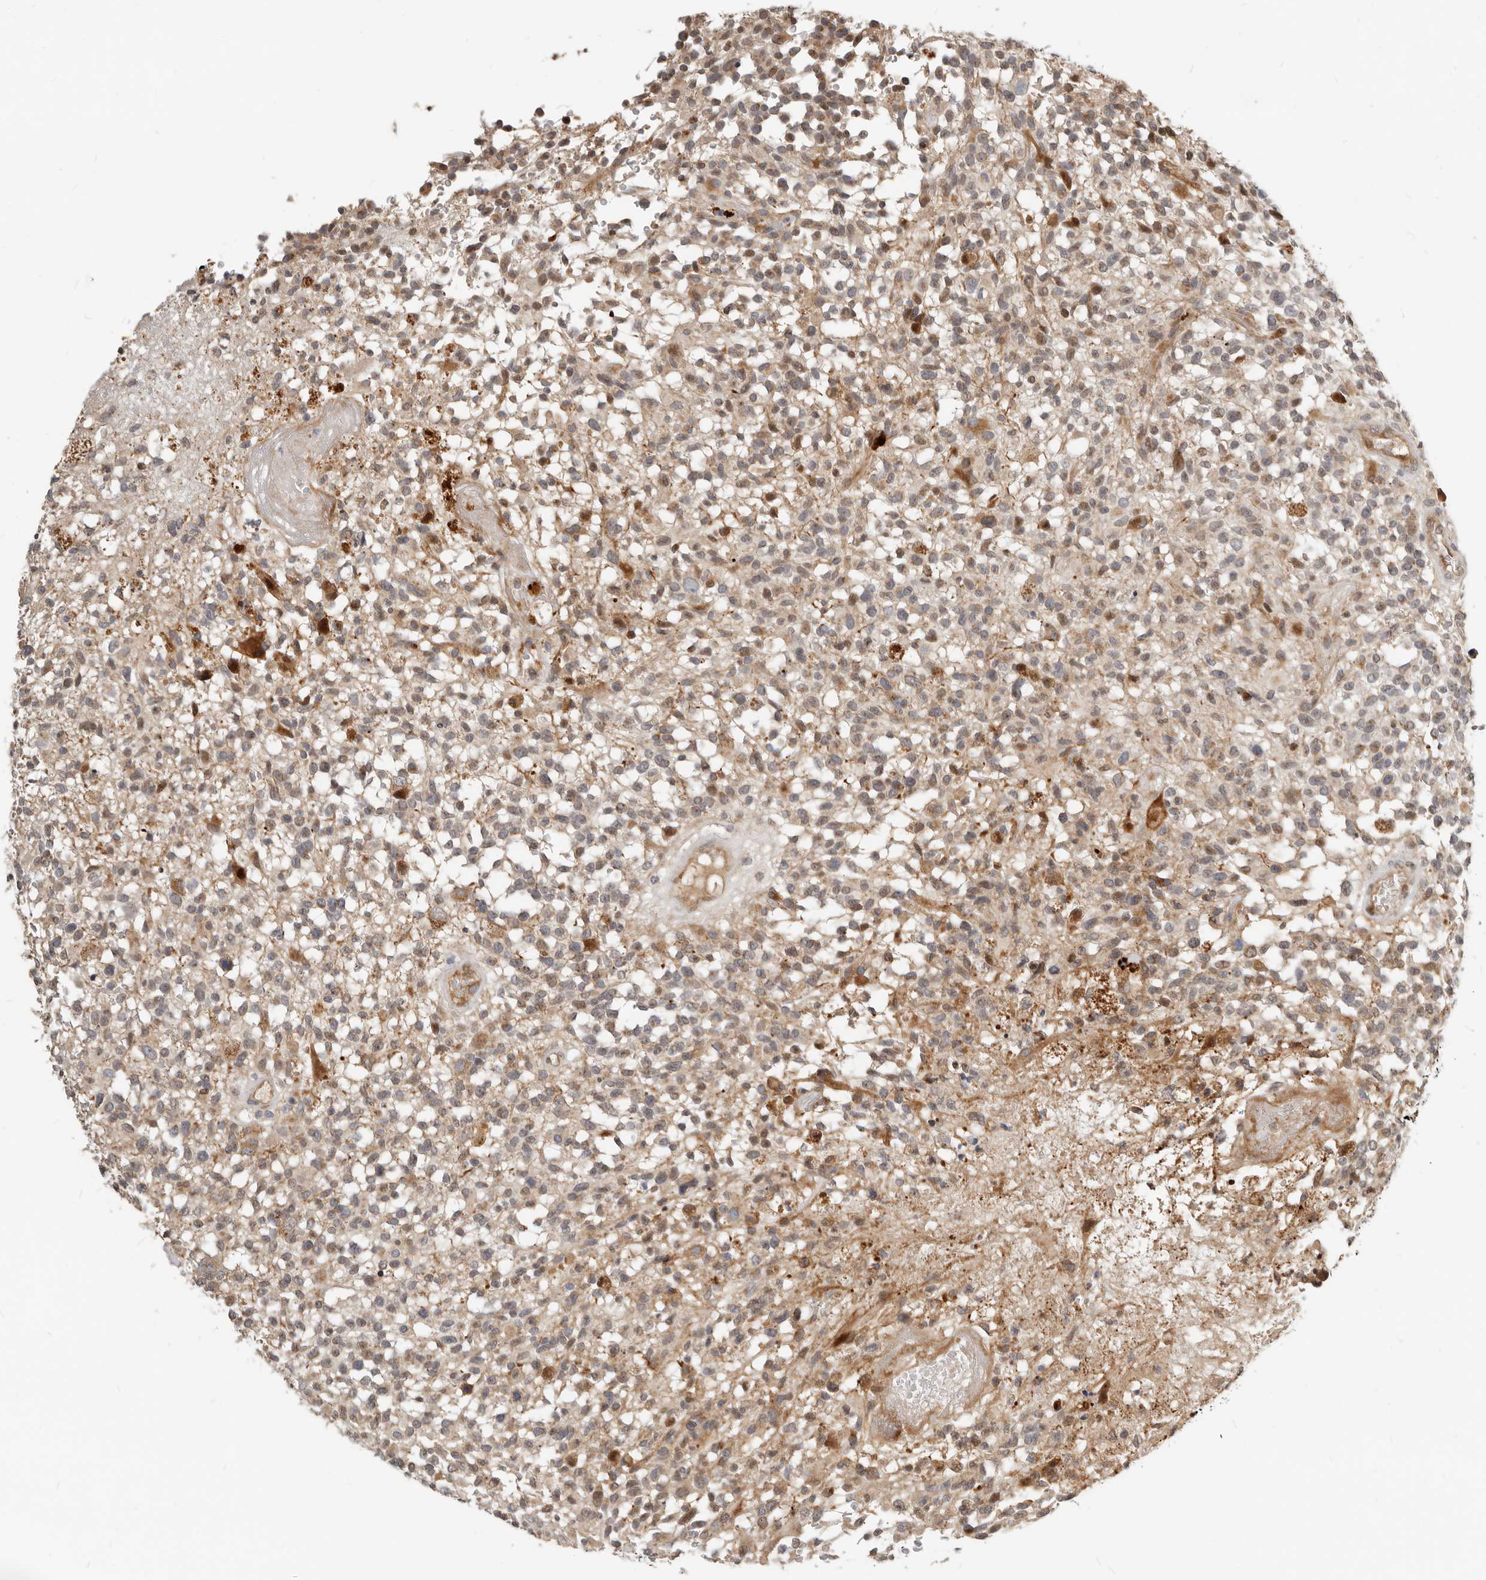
{"staining": {"intensity": "weak", "quantity": ">75%", "location": "cytoplasmic/membranous"}, "tissue": "glioma", "cell_type": "Tumor cells", "image_type": "cancer", "snomed": [{"axis": "morphology", "description": "Glioma, malignant, High grade"}, {"axis": "morphology", "description": "Glioblastoma, NOS"}, {"axis": "topography", "description": "Brain"}], "caption": "Human high-grade glioma (malignant) stained with a protein marker shows weak staining in tumor cells.", "gene": "NPY4R", "patient": {"sex": "male", "age": 60}}